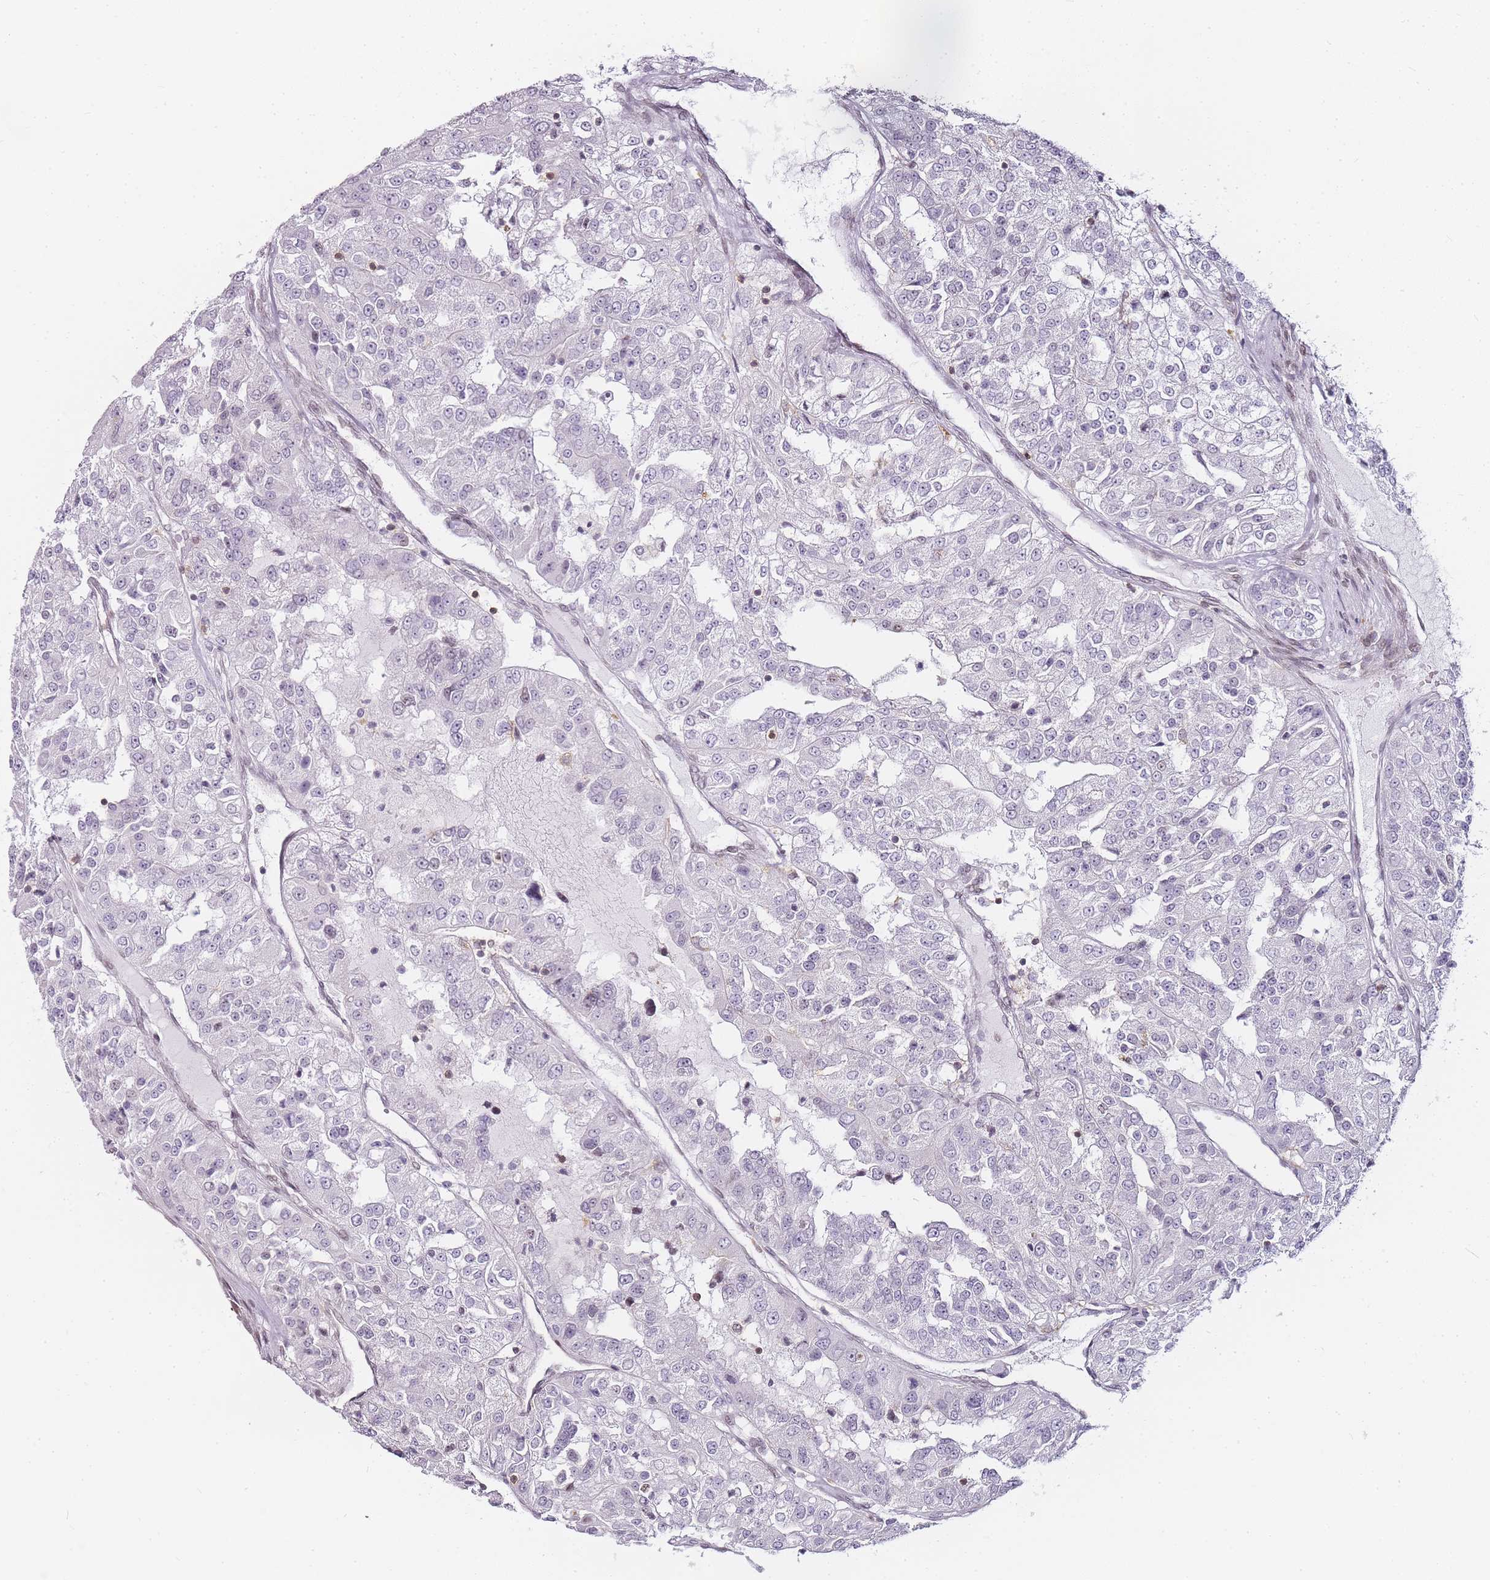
{"staining": {"intensity": "negative", "quantity": "none", "location": "none"}, "tissue": "renal cancer", "cell_type": "Tumor cells", "image_type": "cancer", "snomed": [{"axis": "morphology", "description": "Adenocarcinoma, NOS"}, {"axis": "topography", "description": "Kidney"}], "caption": "Protein analysis of renal cancer (adenocarcinoma) exhibits no significant staining in tumor cells.", "gene": "JAKMIP1", "patient": {"sex": "female", "age": 63}}